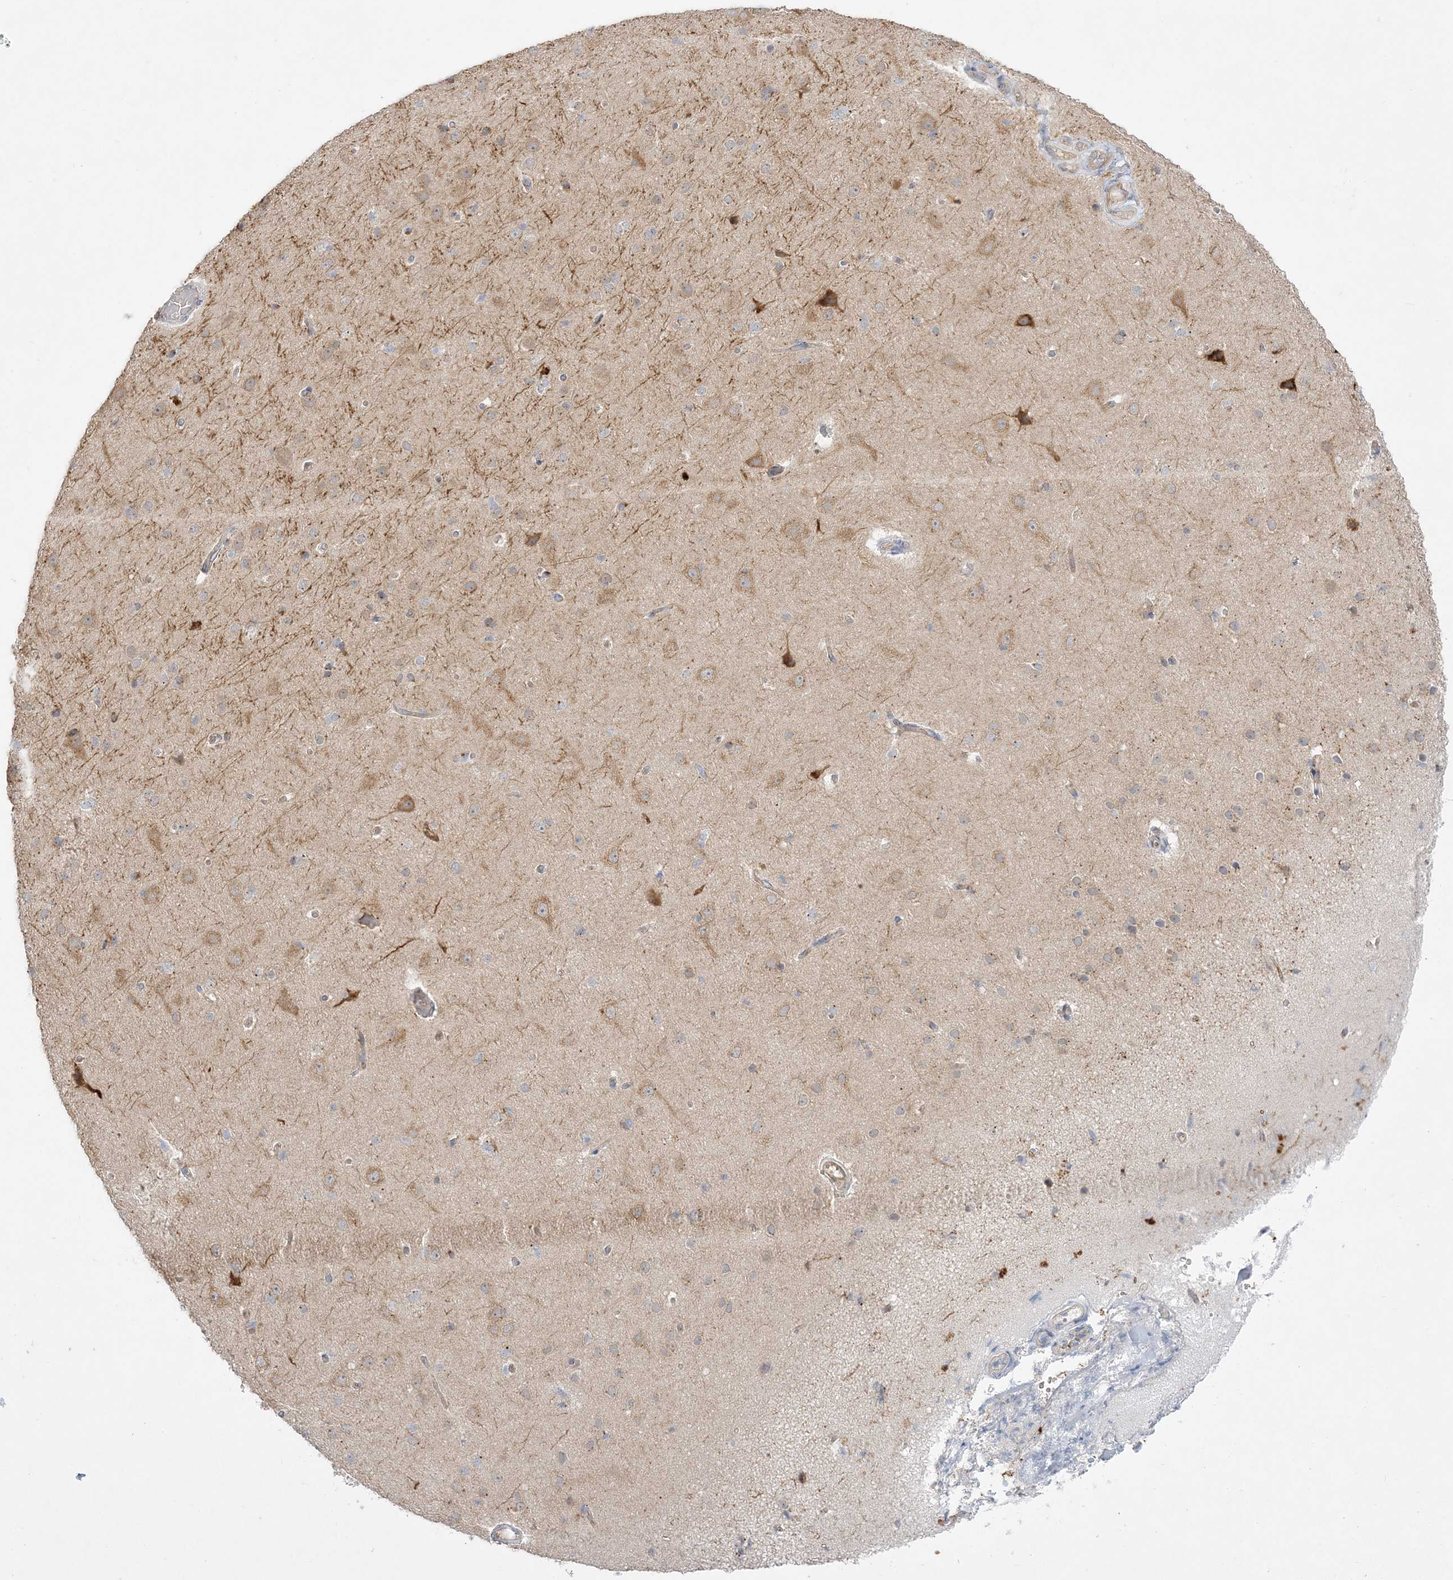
{"staining": {"intensity": "negative", "quantity": "none", "location": "none"}, "tissue": "cerebral cortex", "cell_type": "Endothelial cells", "image_type": "normal", "snomed": [{"axis": "morphology", "description": "Normal tissue, NOS"}, {"axis": "topography", "description": "Cerebral cortex"}], "caption": "This is a micrograph of immunohistochemistry (IHC) staining of unremarkable cerebral cortex, which shows no staining in endothelial cells. (DAB (3,3'-diaminobenzidine) immunohistochemistry (IHC) visualized using brightfield microscopy, high magnification).", "gene": "ADAMTS12", "patient": {"sex": "male", "age": 34}}